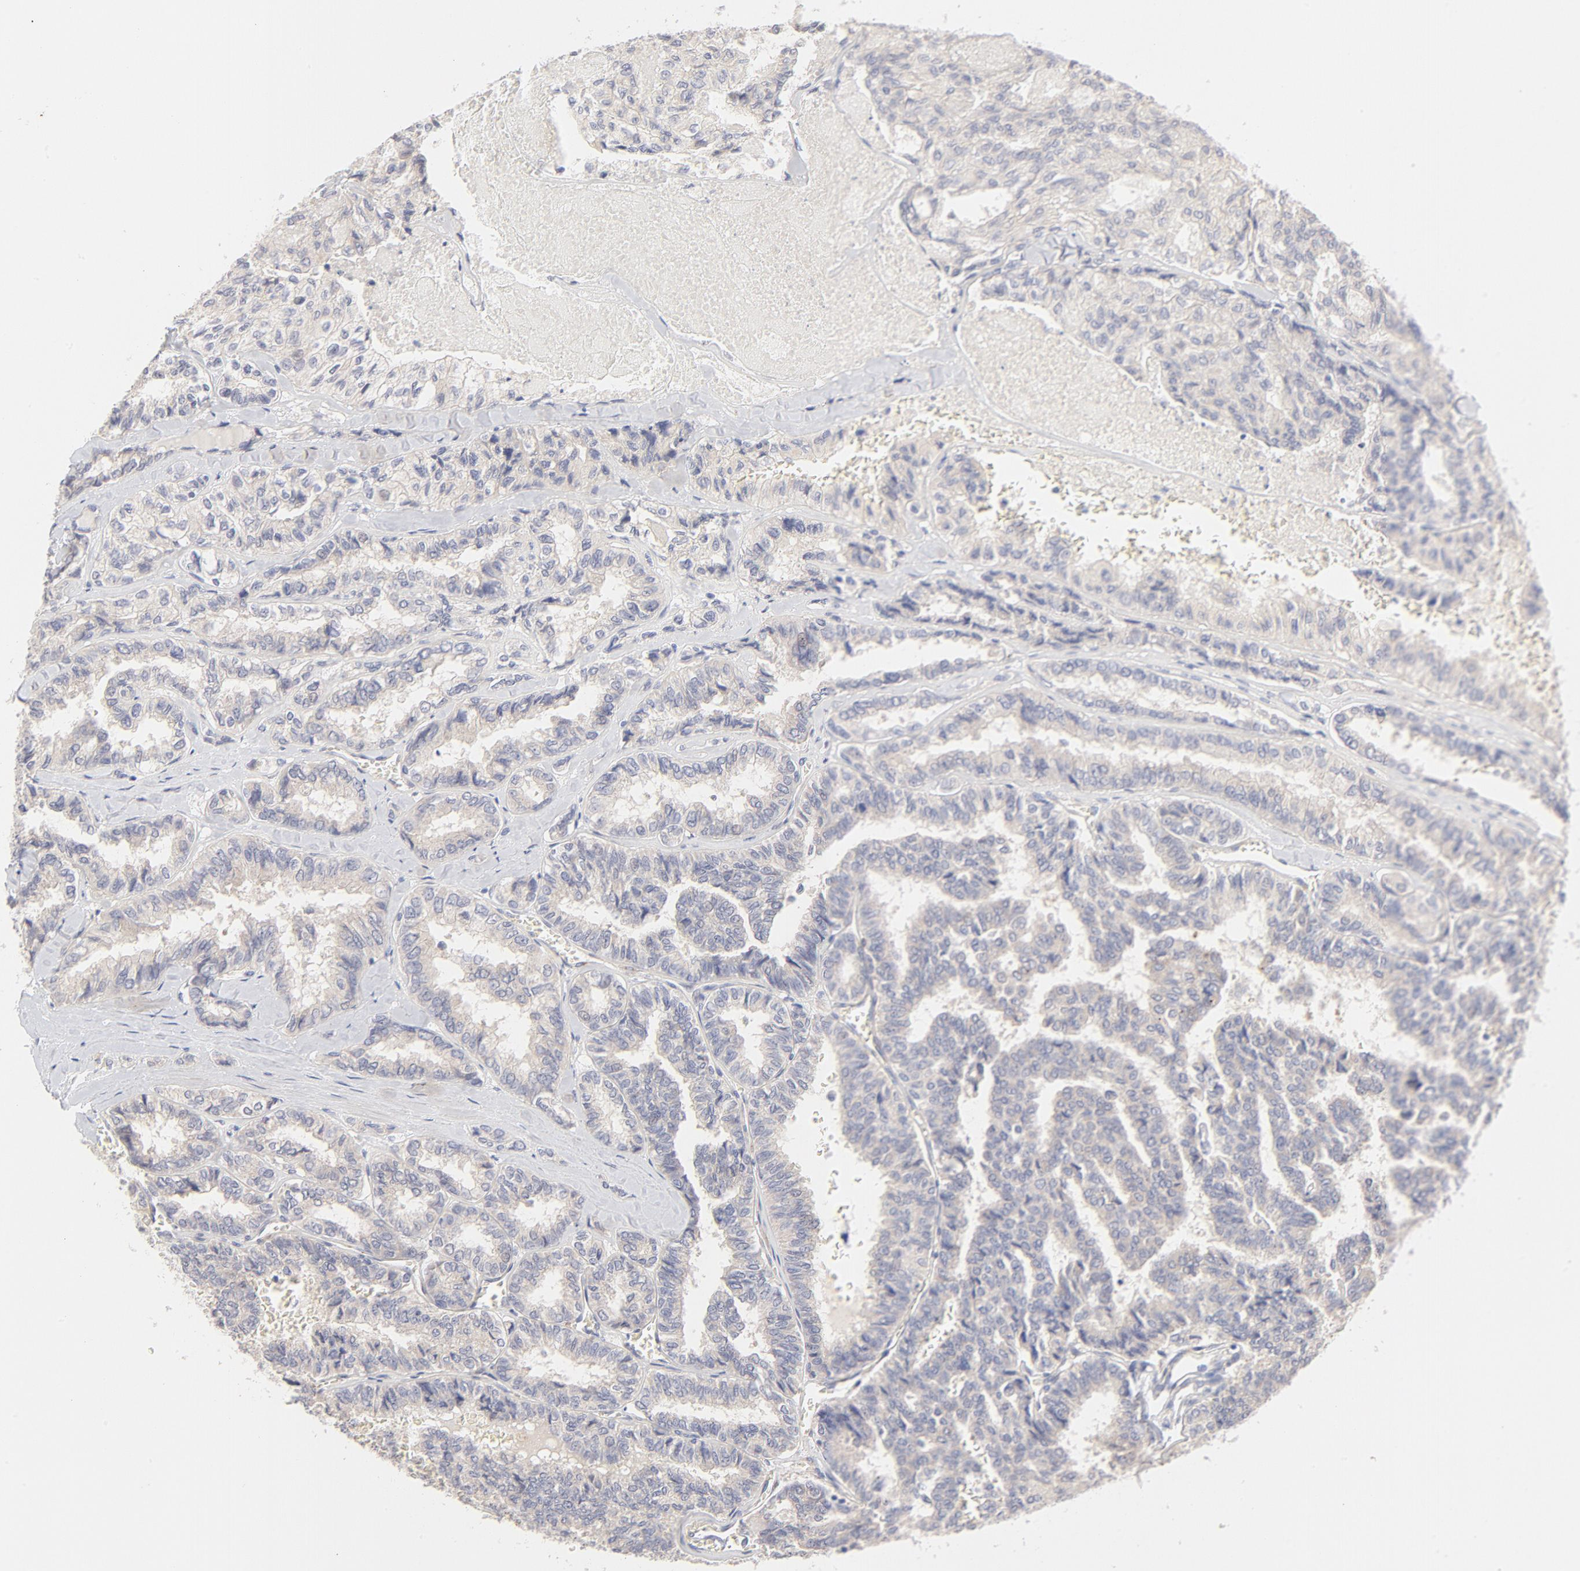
{"staining": {"intensity": "negative", "quantity": "none", "location": "none"}, "tissue": "thyroid cancer", "cell_type": "Tumor cells", "image_type": "cancer", "snomed": [{"axis": "morphology", "description": "Papillary adenocarcinoma, NOS"}, {"axis": "topography", "description": "Thyroid gland"}], "caption": "There is no significant expression in tumor cells of thyroid cancer.", "gene": "NKX2-2", "patient": {"sex": "female", "age": 35}}